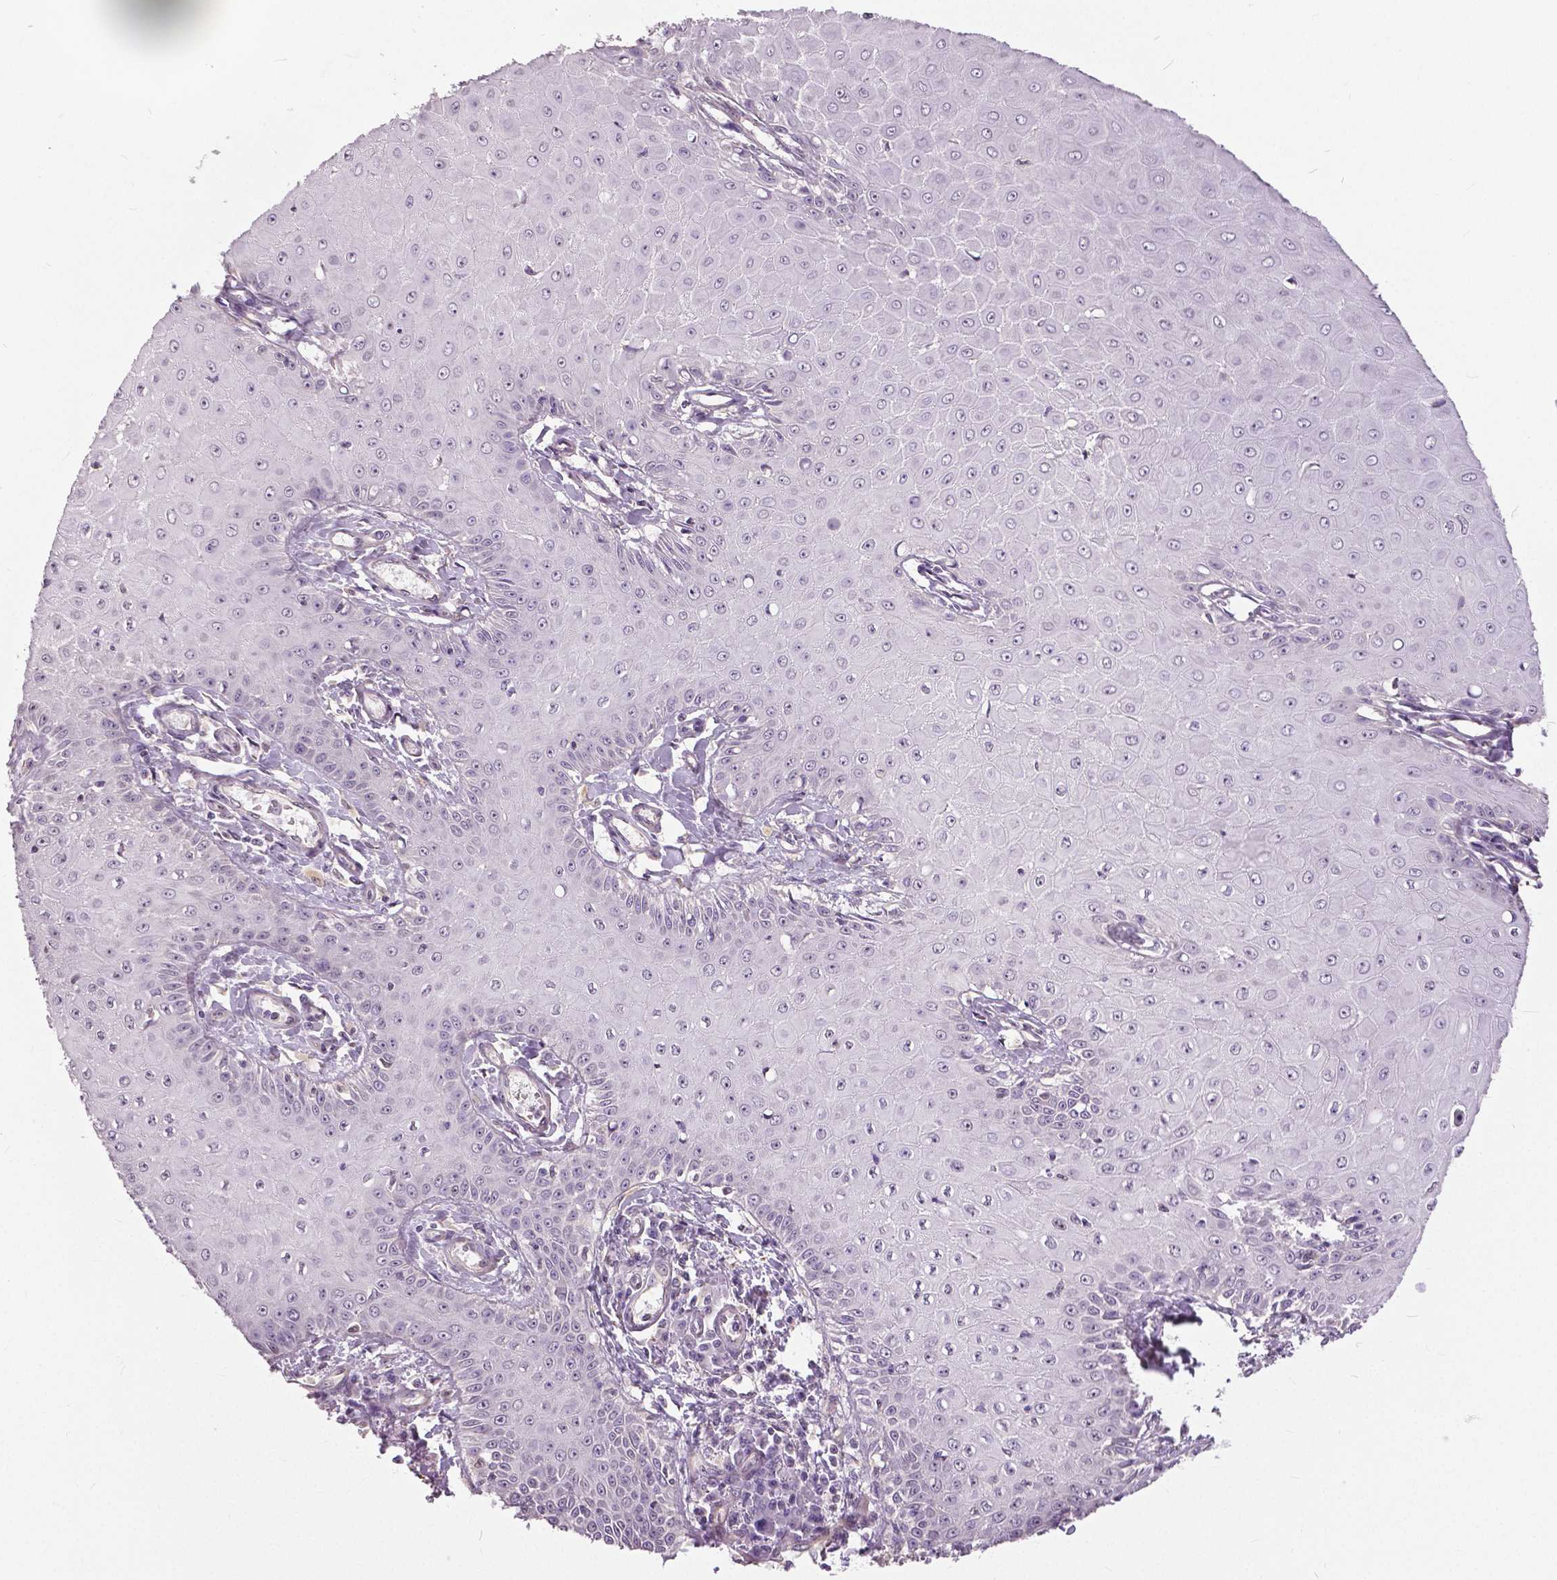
{"staining": {"intensity": "negative", "quantity": "none", "location": "none"}, "tissue": "skin cancer", "cell_type": "Tumor cells", "image_type": "cancer", "snomed": [{"axis": "morphology", "description": "Squamous cell carcinoma, NOS"}, {"axis": "topography", "description": "Skin"}], "caption": "Histopathology image shows no protein expression in tumor cells of skin cancer tissue.", "gene": "ANXA13", "patient": {"sex": "male", "age": 70}}